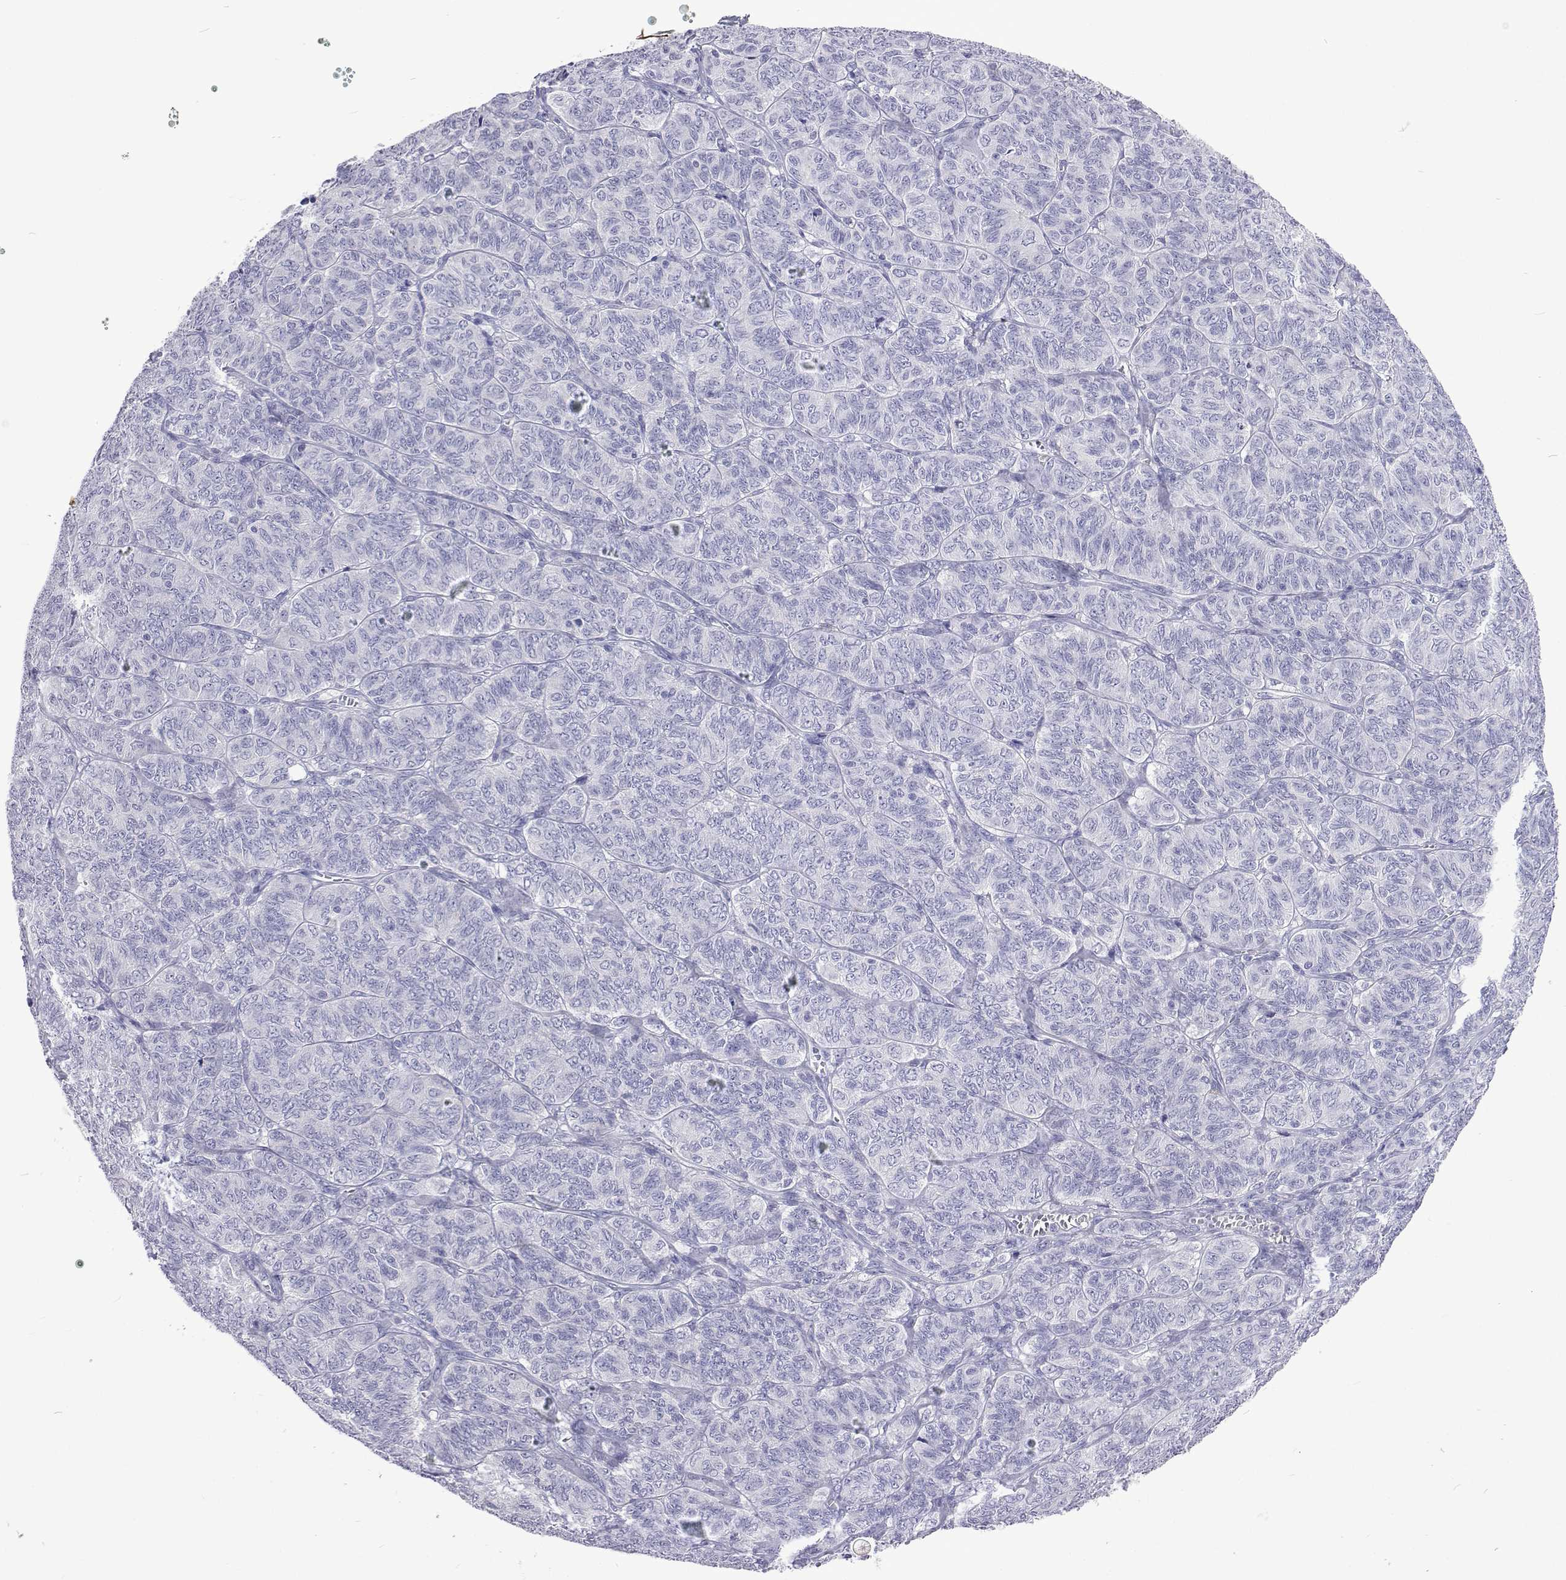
{"staining": {"intensity": "negative", "quantity": "none", "location": "none"}, "tissue": "ovarian cancer", "cell_type": "Tumor cells", "image_type": "cancer", "snomed": [{"axis": "morphology", "description": "Carcinoma, endometroid"}, {"axis": "topography", "description": "Ovary"}], "caption": "Immunohistochemical staining of ovarian cancer reveals no significant expression in tumor cells.", "gene": "UMODL1", "patient": {"sex": "female", "age": 80}}